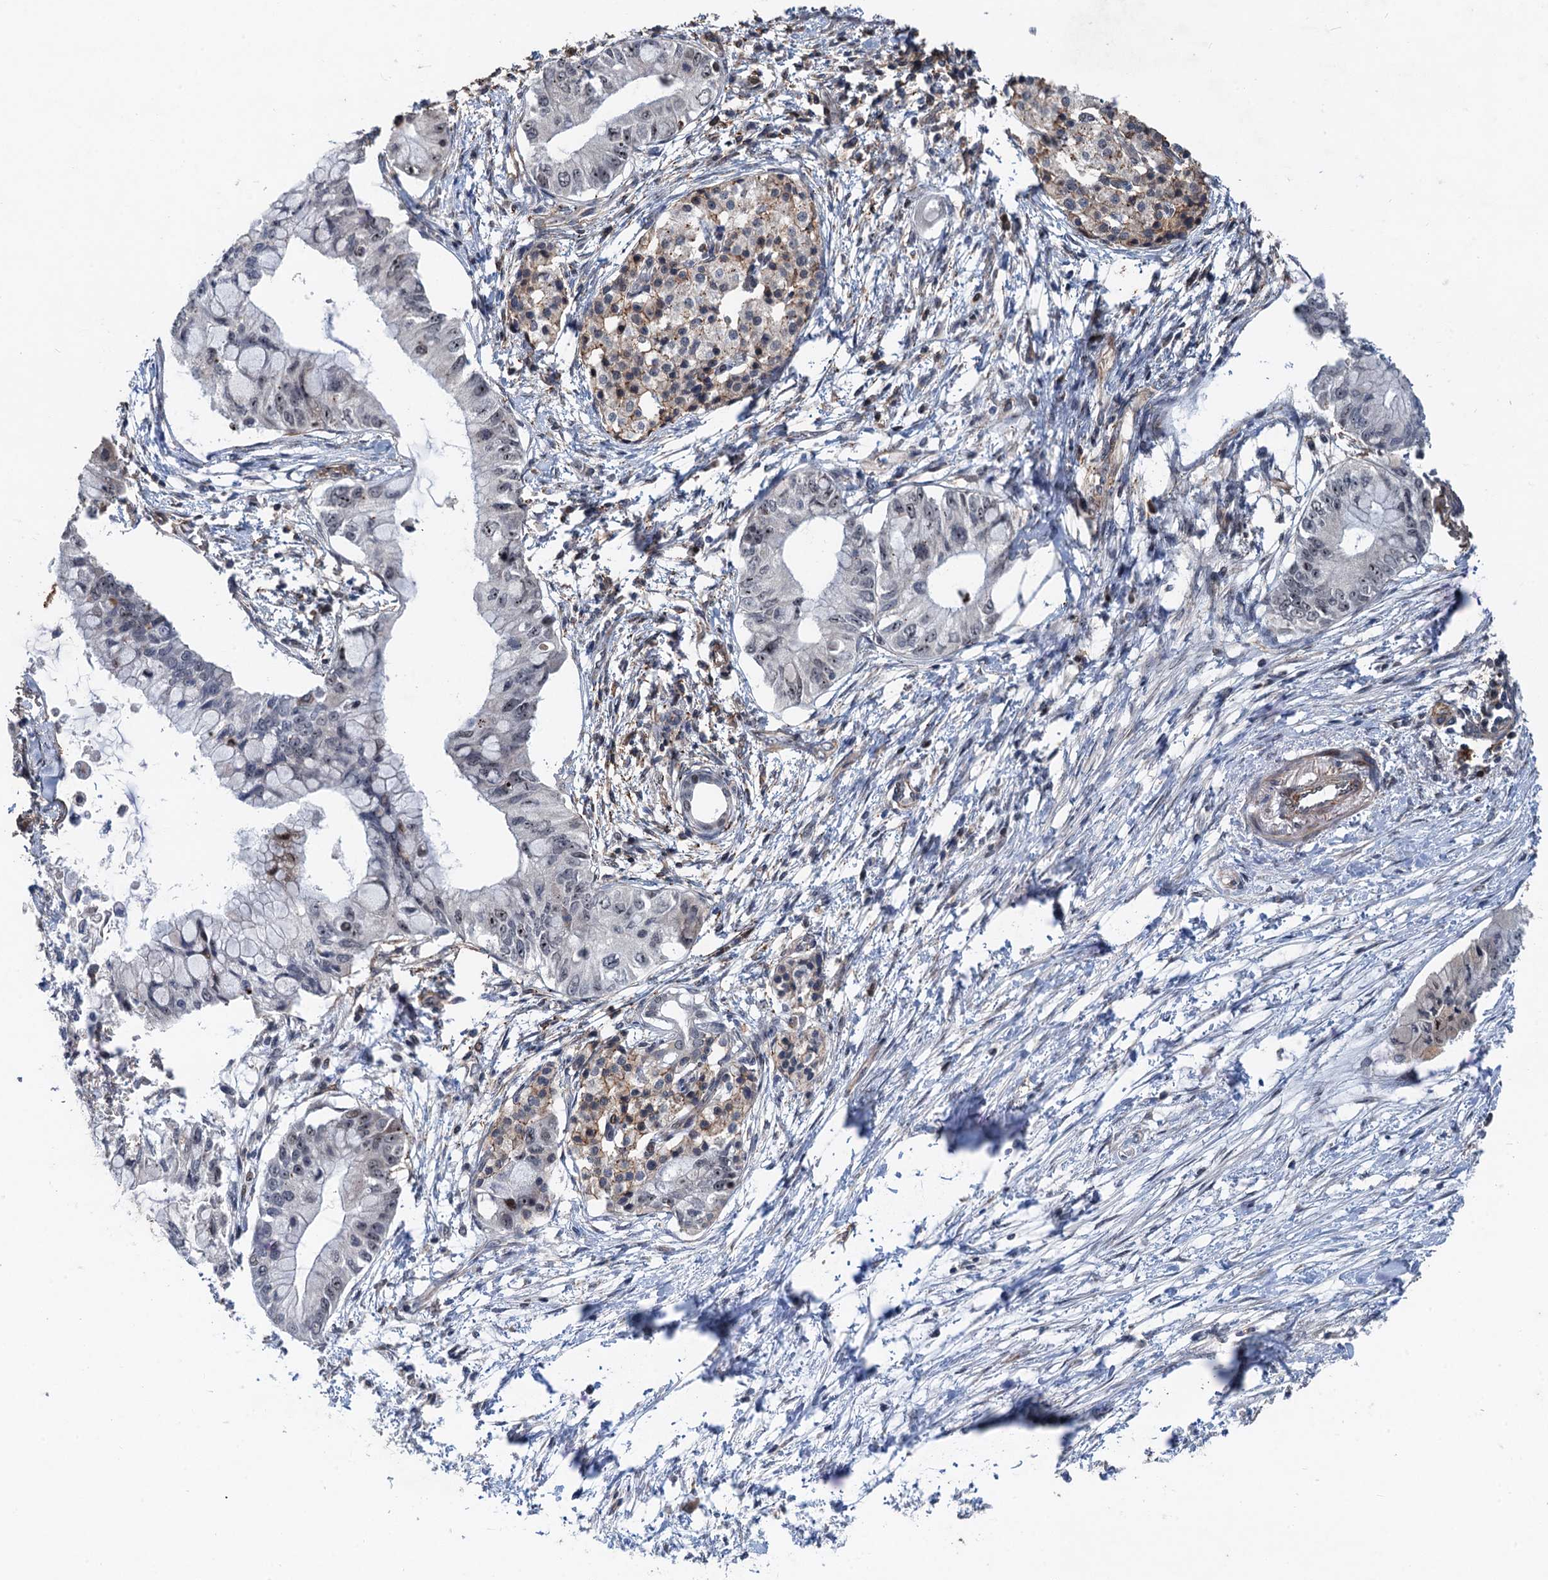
{"staining": {"intensity": "negative", "quantity": "none", "location": "none"}, "tissue": "pancreatic cancer", "cell_type": "Tumor cells", "image_type": "cancer", "snomed": [{"axis": "morphology", "description": "Adenocarcinoma, NOS"}, {"axis": "topography", "description": "Pancreas"}], "caption": "IHC photomicrograph of neoplastic tissue: adenocarcinoma (pancreatic) stained with DAB (3,3'-diaminobenzidine) reveals no significant protein expression in tumor cells.", "gene": "TMA16", "patient": {"sex": "male", "age": 48}}